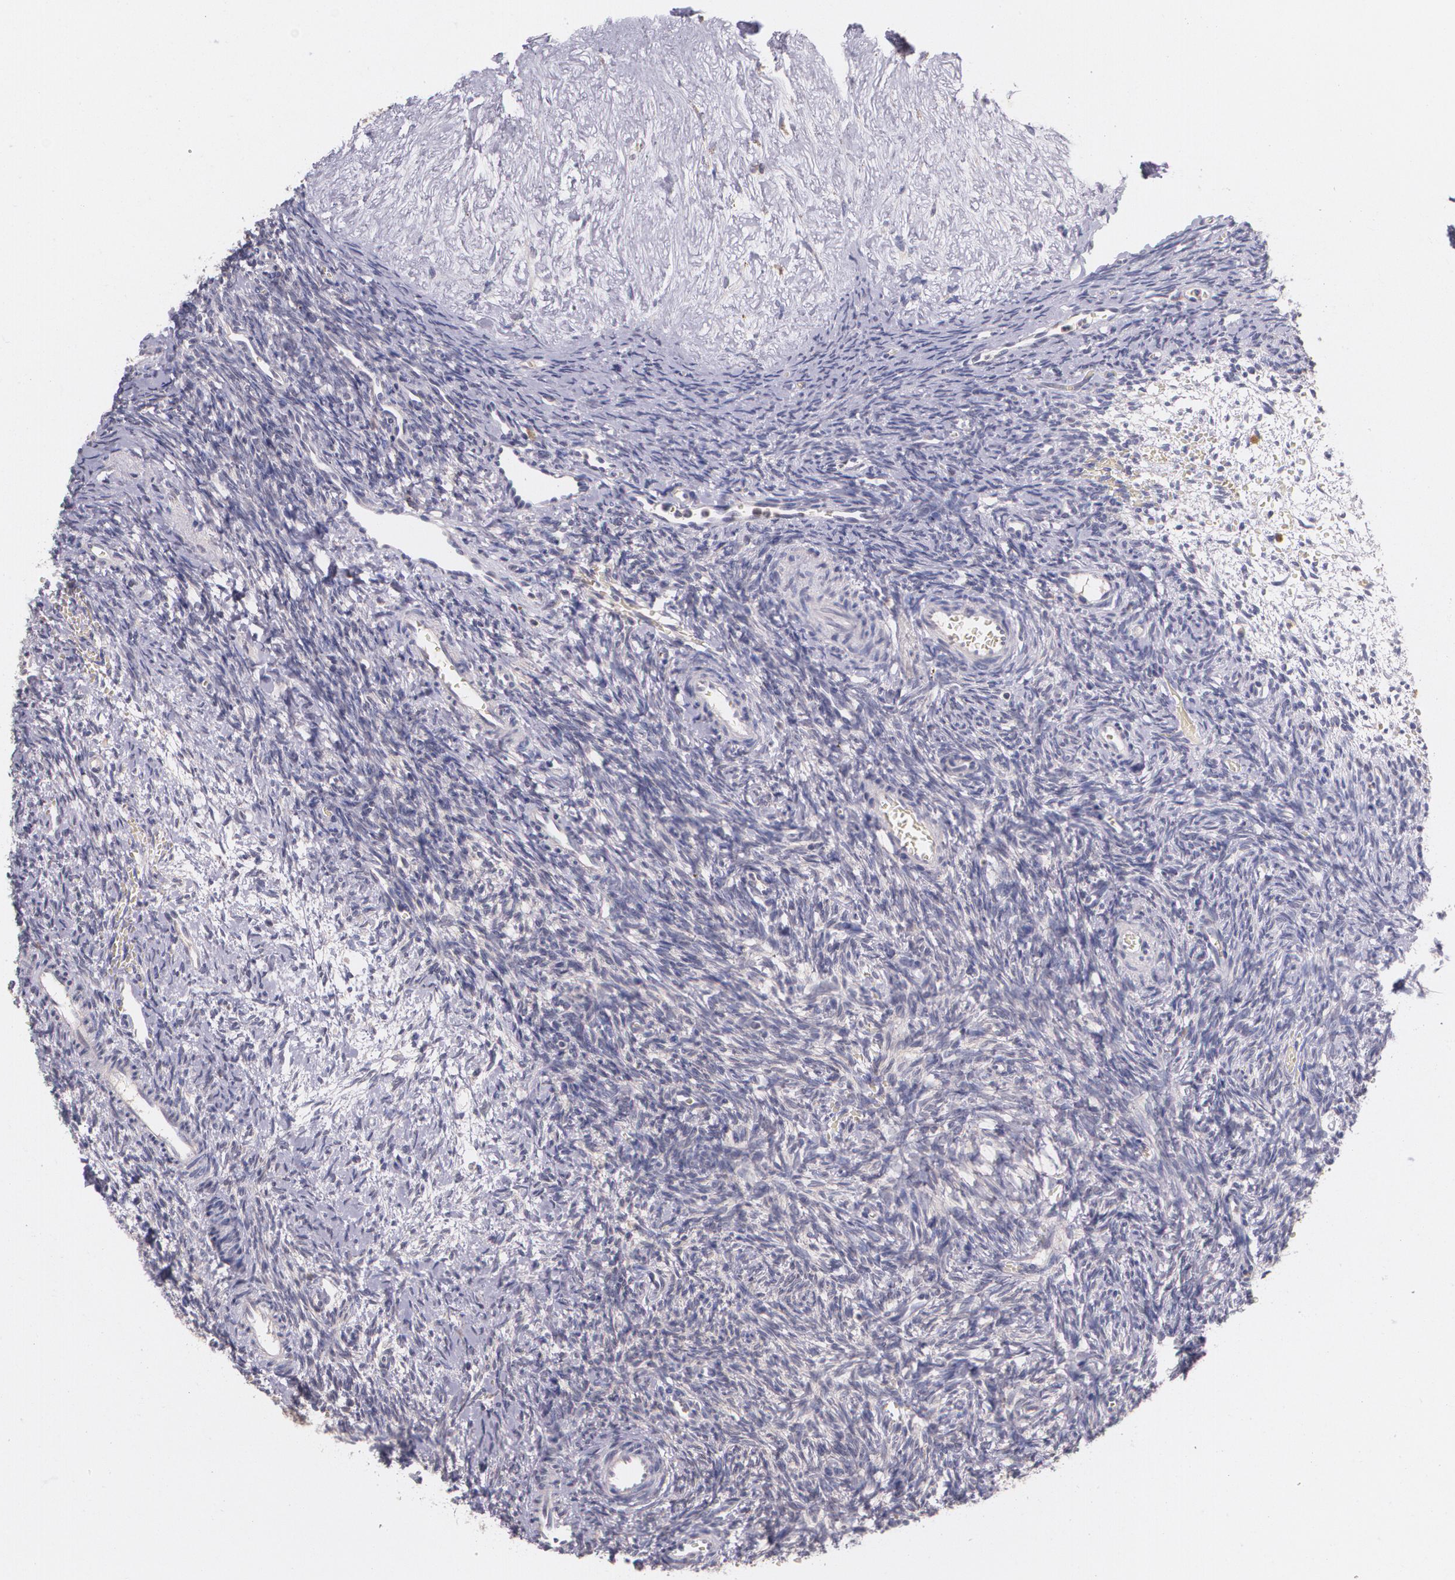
{"staining": {"intensity": "negative", "quantity": "none", "location": "none"}, "tissue": "ovary", "cell_type": "Ovarian stroma cells", "image_type": "normal", "snomed": [{"axis": "morphology", "description": "Normal tissue, NOS"}, {"axis": "topography", "description": "Ovary"}], "caption": "The immunohistochemistry image has no significant expression in ovarian stroma cells of ovary. (DAB (3,3'-diaminobenzidine) immunohistochemistry (IHC), high magnification).", "gene": "TM4SF1", "patient": {"sex": "female", "age": 39}}